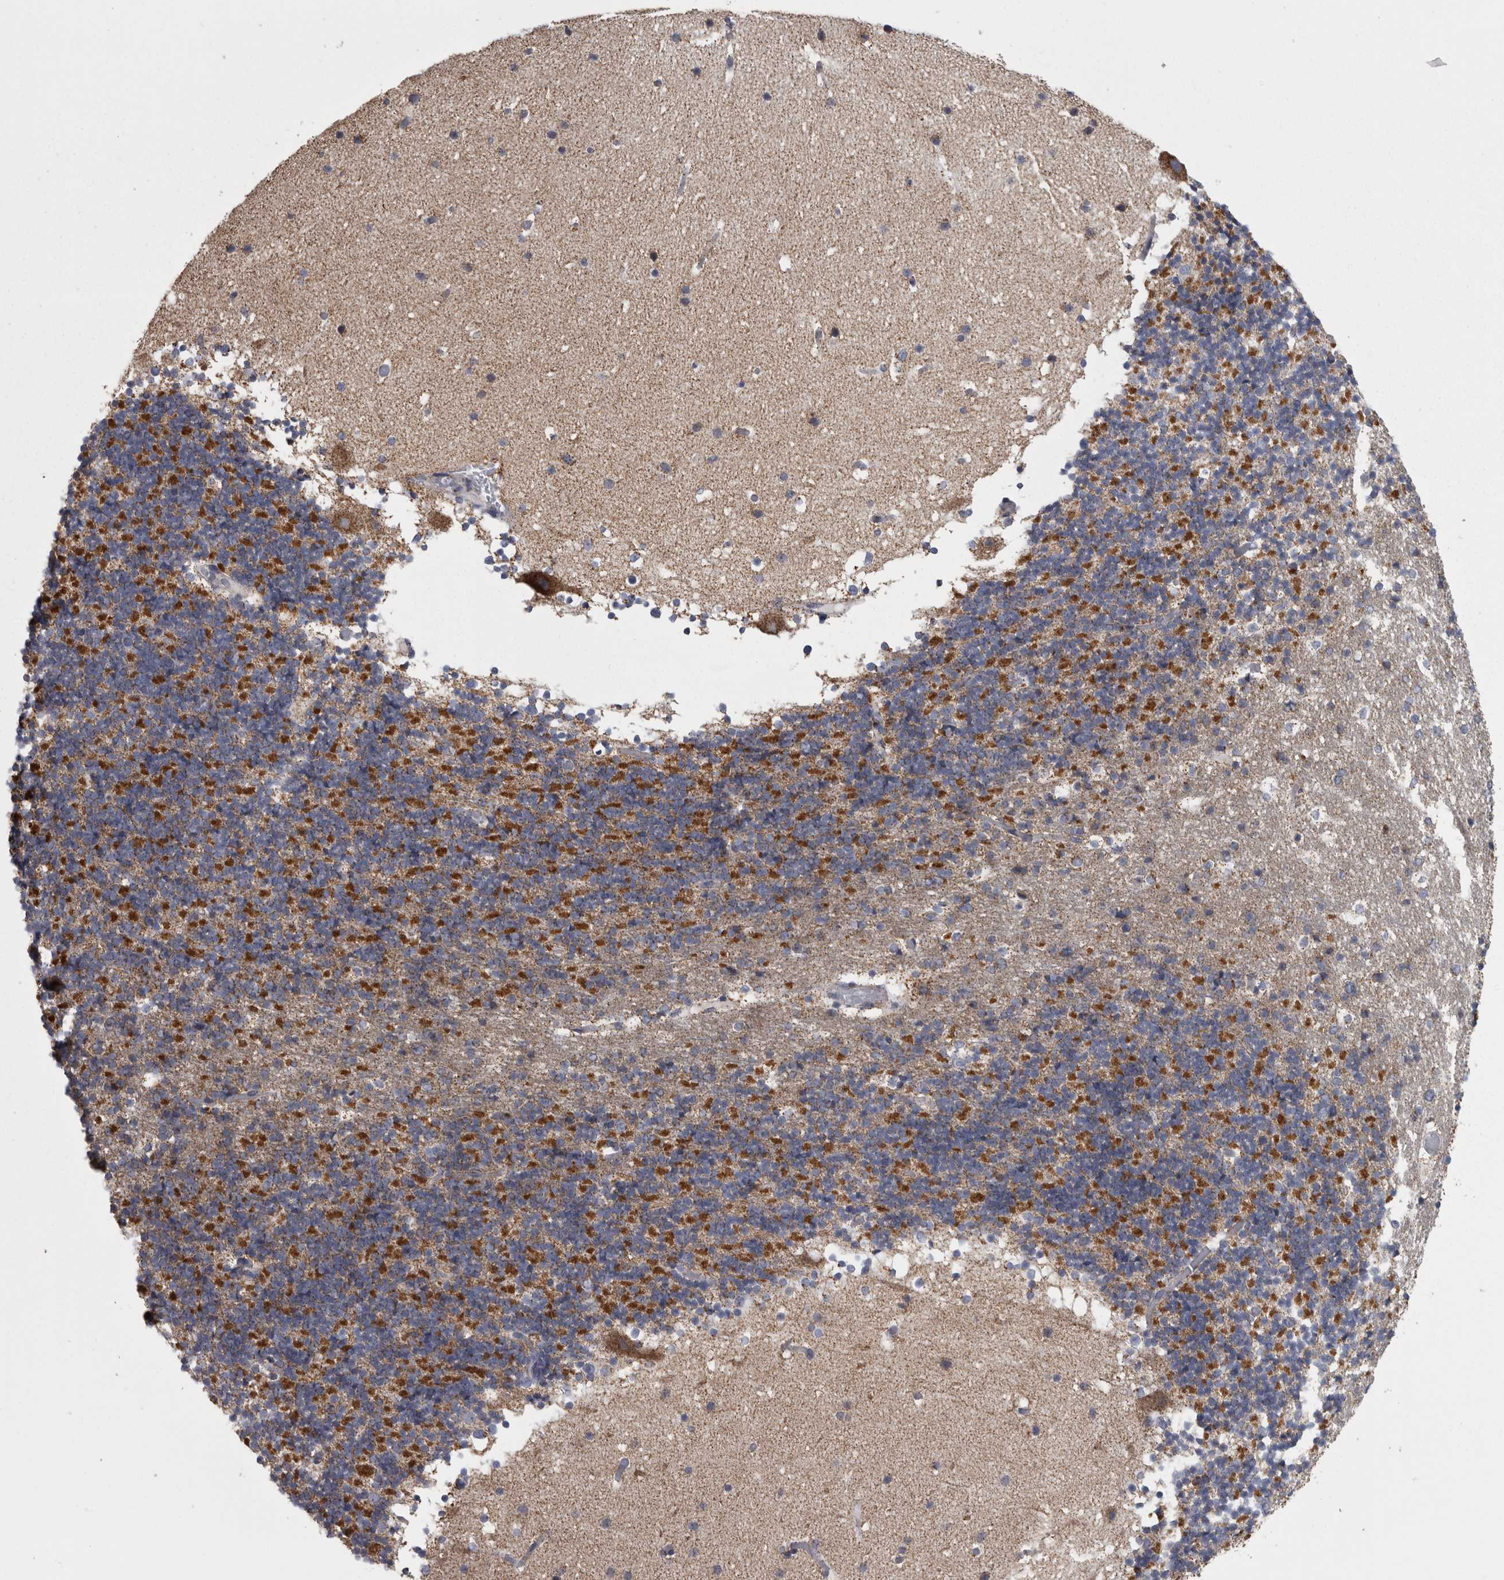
{"staining": {"intensity": "moderate", "quantity": "<25%", "location": "cytoplasmic/membranous"}, "tissue": "cerebellum", "cell_type": "Cells in granular layer", "image_type": "normal", "snomed": [{"axis": "morphology", "description": "Normal tissue, NOS"}, {"axis": "topography", "description": "Cerebellum"}], "caption": "A high-resolution histopathology image shows immunohistochemistry staining of benign cerebellum, which displays moderate cytoplasmic/membranous staining in approximately <25% of cells in granular layer.", "gene": "DBT", "patient": {"sex": "male", "age": 57}}